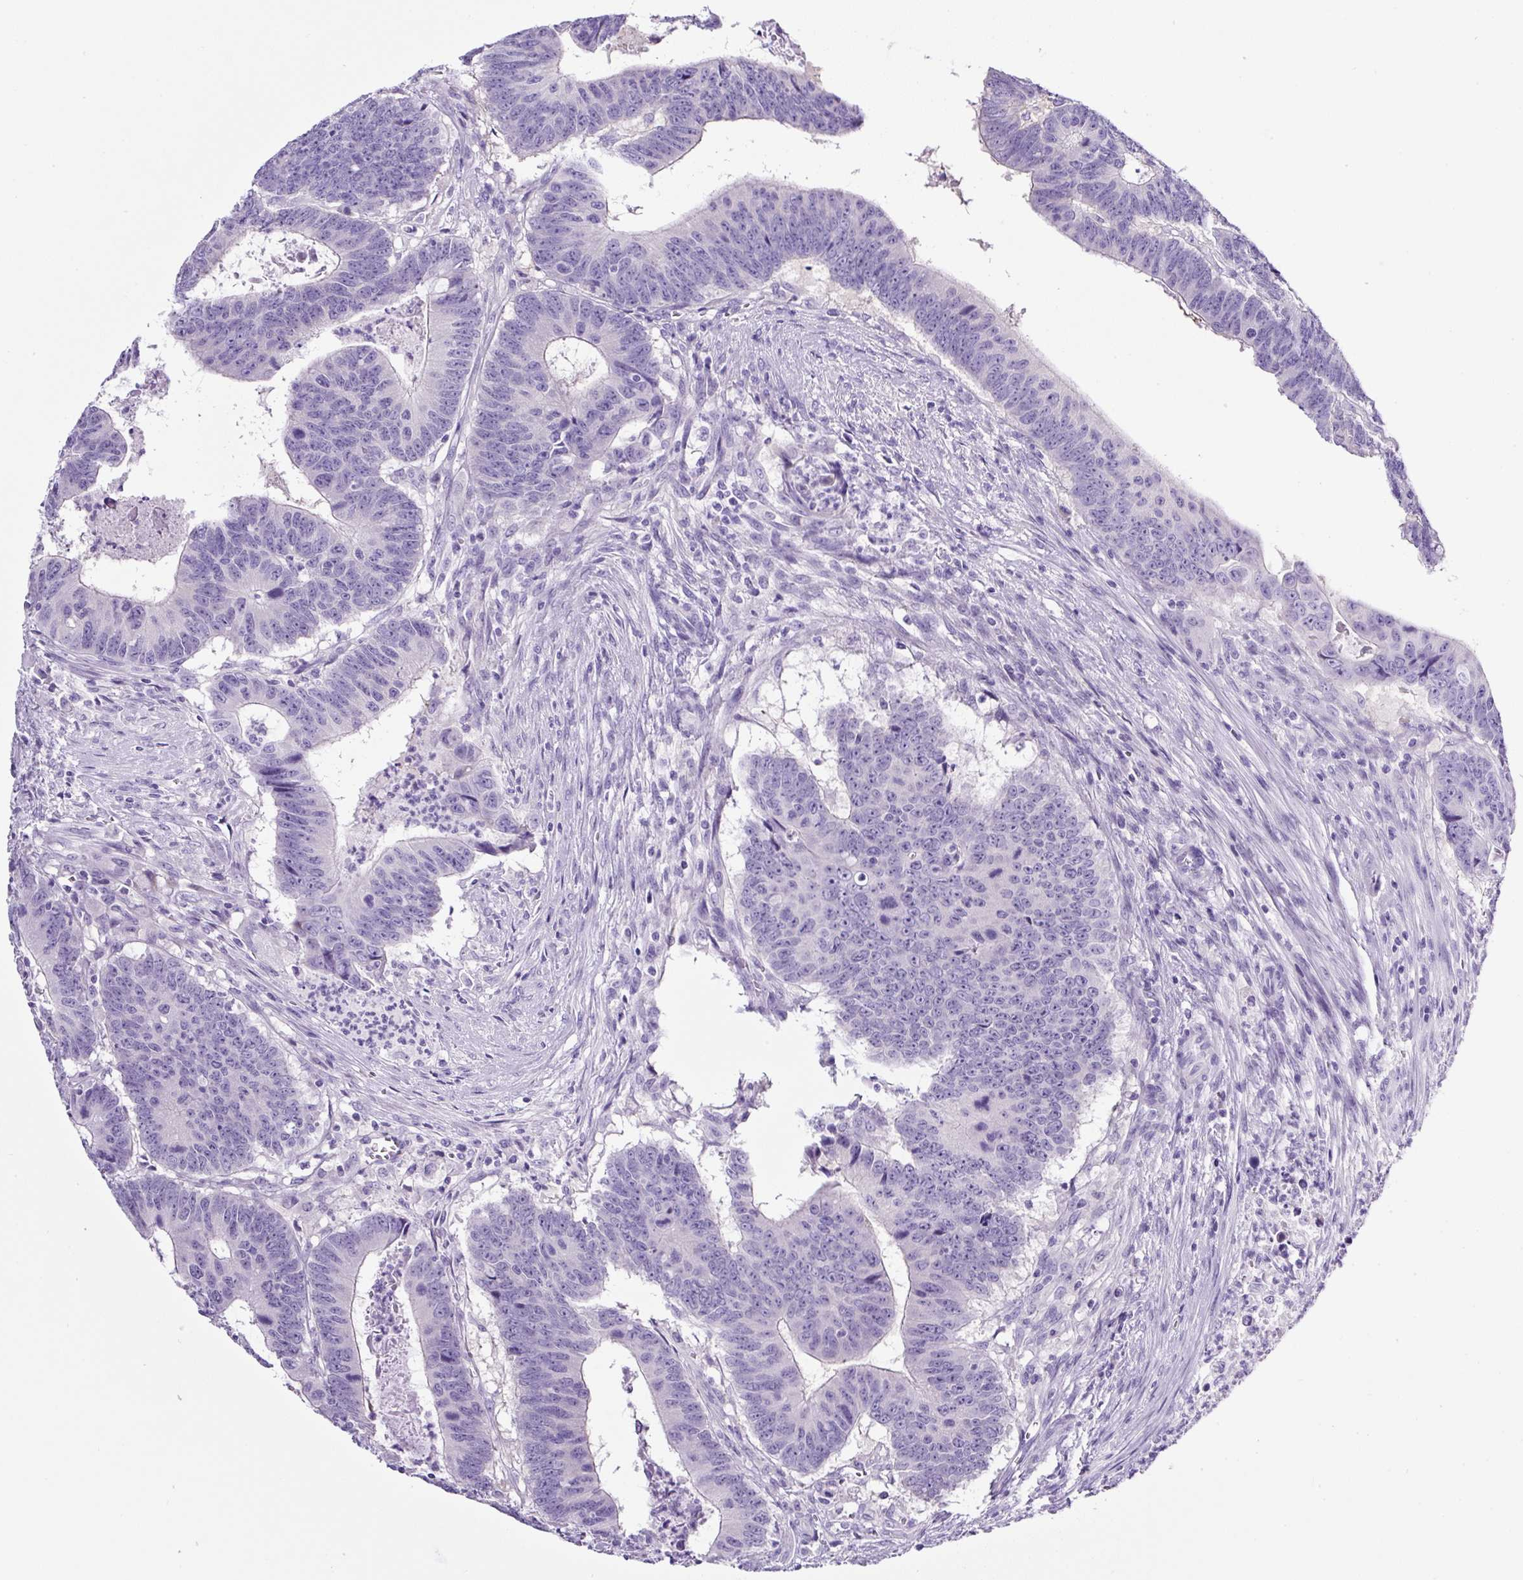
{"staining": {"intensity": "negative", "quantity": "none", "location": "none"}, "tissue": "colorectal cancer", "cell_type": "Tumor cells", "image_type": "cancer", "snomed": [{"axis": "morphology", "description": "Adenocarcinoma, NOS"}, {"axis": "topography", "description": "Colon"}], "caption": "There is no significant staining in tumor cells of colorectal cancer. (DAB immunohistochemistry (IHC), high magnification).", "gene": "SP8", "patient": {"sex": "male", "age": 62}}